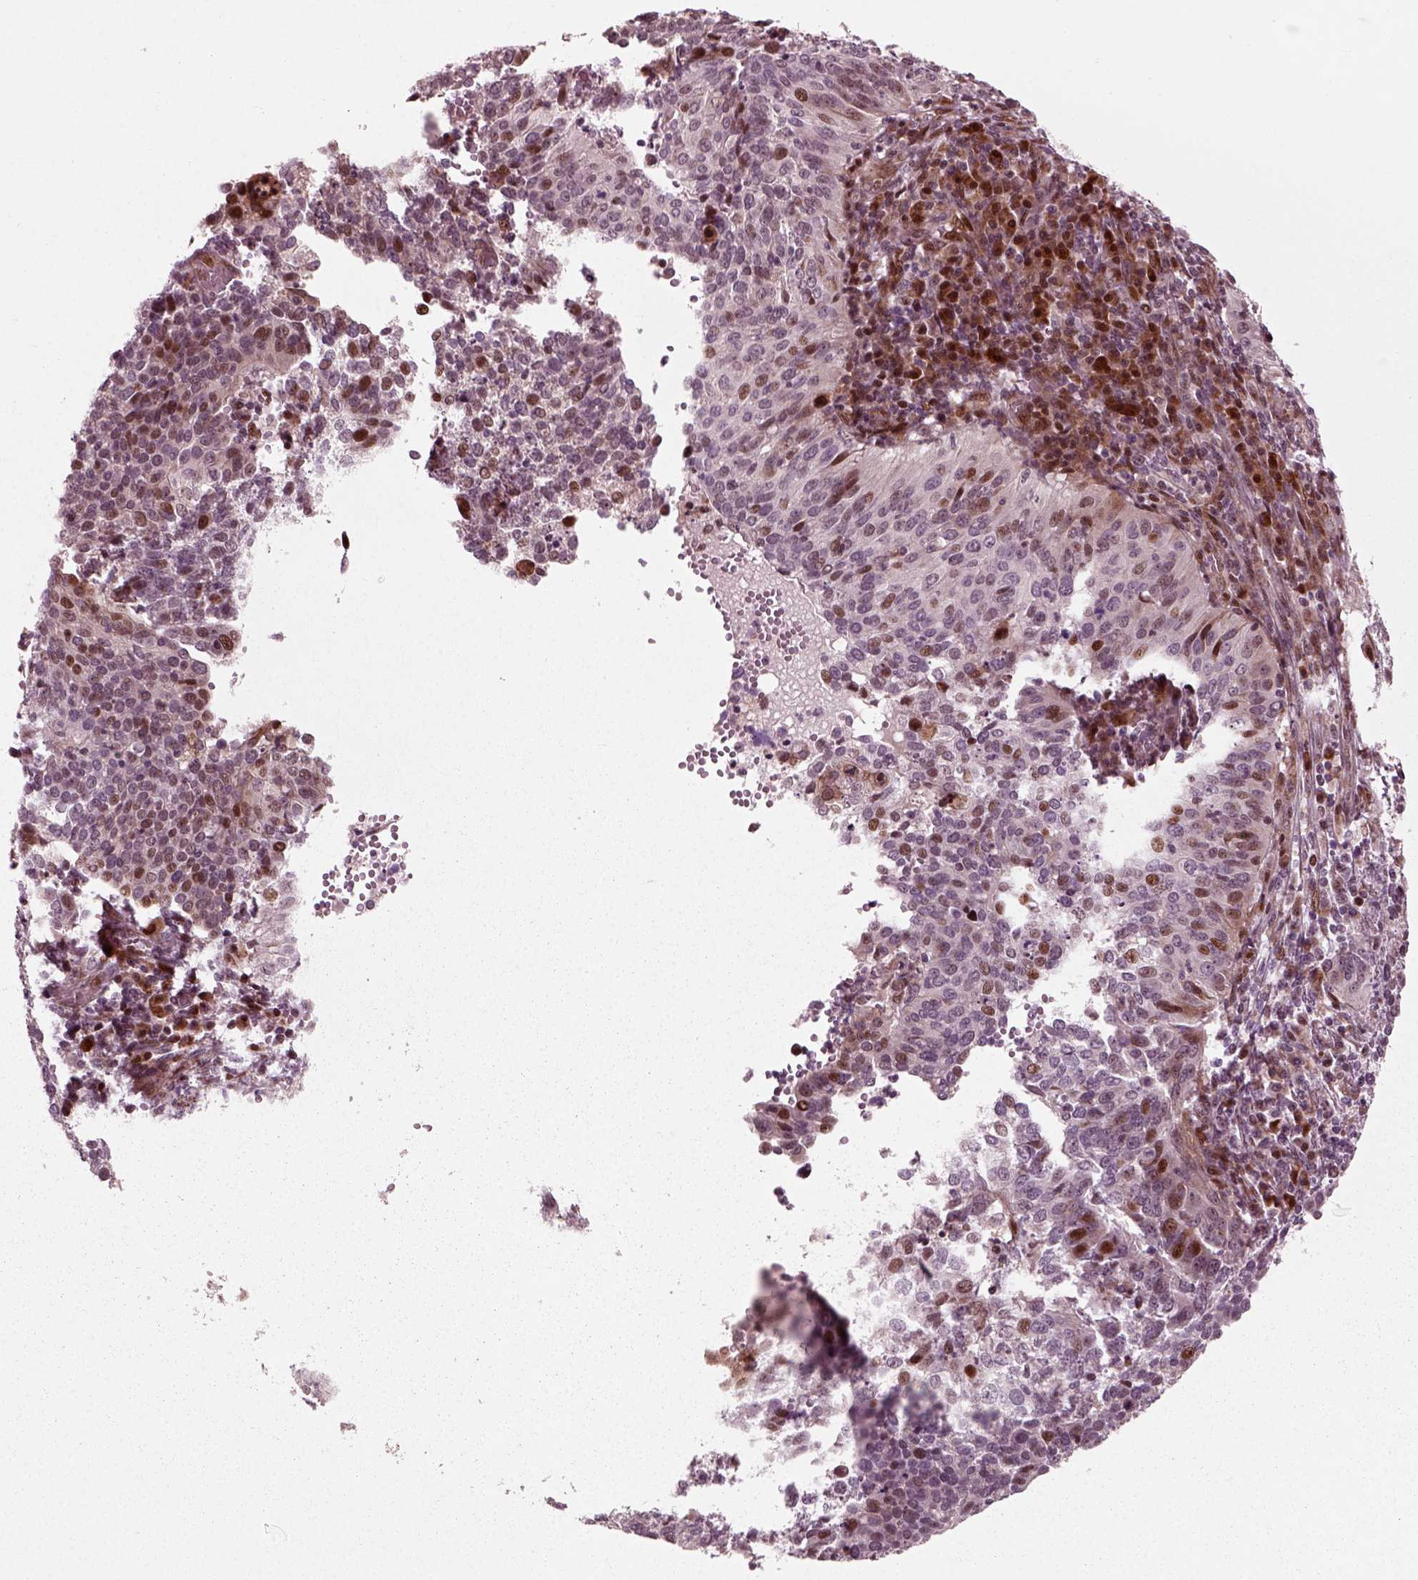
{"staining": {"intensity": "strong", "quantity": "<25%", "location": "nuclear"}, "tissue": "cervical cancer", "cell_type": "Tumor cells", "image_type": "cancer", "snomed": [{"axis": "morphology", "description": "Squamous cell carcinoma, NOS"}, {"axis": "topography", "description": "Cervix"}], "caption": "Protein staining by IHC demonstrates strong nuclear expression in approximately <25% of tumor cells in cervical squamous cell carcinoma. The staining was performed using DAB, with brown indicating positive protein expression. Nuclei are stained blue with hematoxylin.", "gene": "CDC14A", "patient": {"sex": "female", "age": 39}}